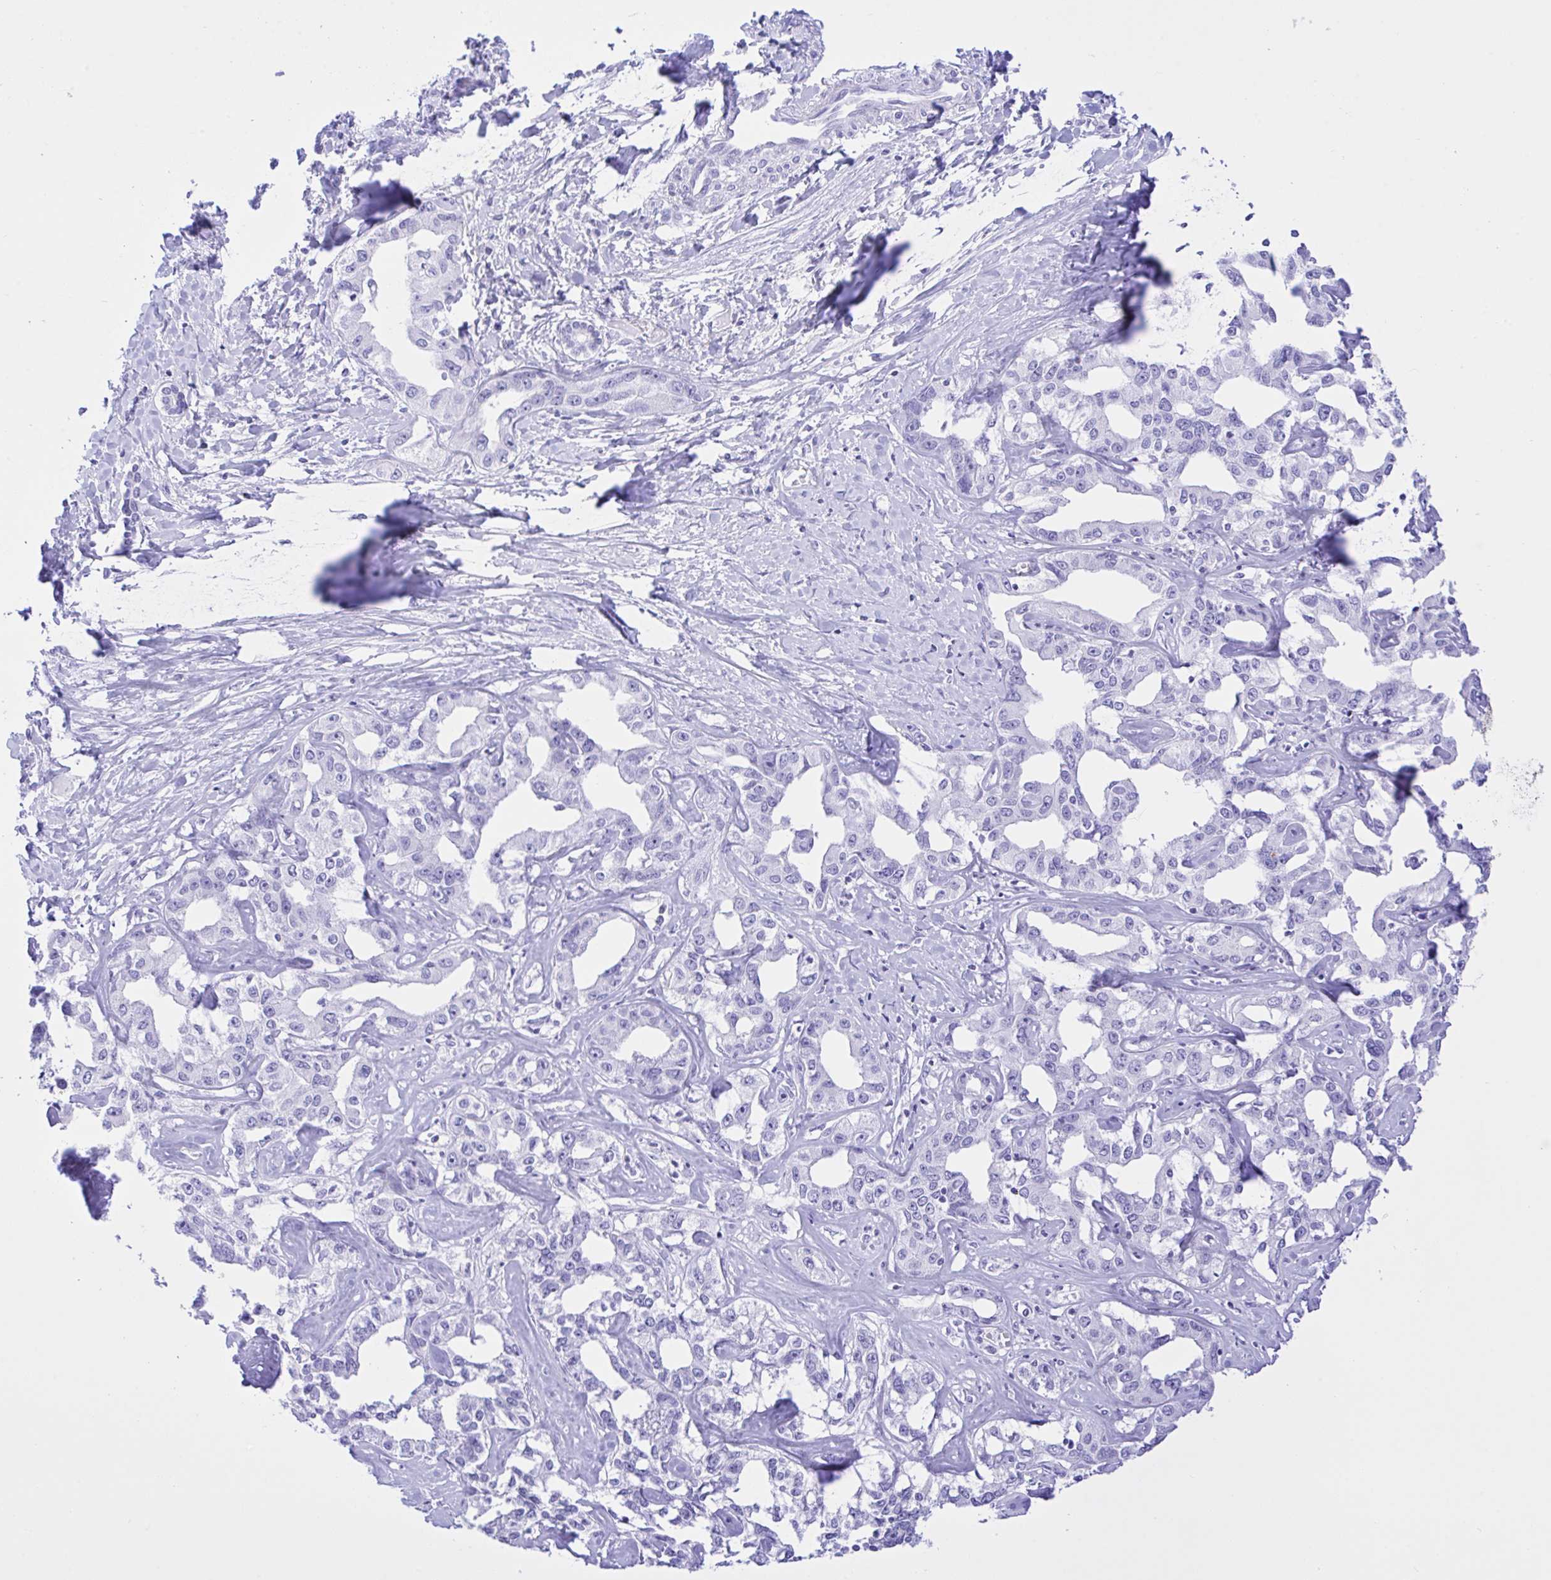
{"staining": {"intensity": "negative", "quantity": "none", "location": "none"}, "tissue": "liver cancer", "cell_type": "Tumor cells", "image_type": "cancer", "snomed": [{"axis": "morphology", "description": "Cholangiocarcinoma"}, {"axis": "topography", "description": "Liver"}], "caption": "IHC image of liver cancer (cholangiocarcinoma) stained for a protein (brown), which reveals no expression in tumor cells.", "gene": "SELENOV", "patient": {"sex": "male", "age": 59}}